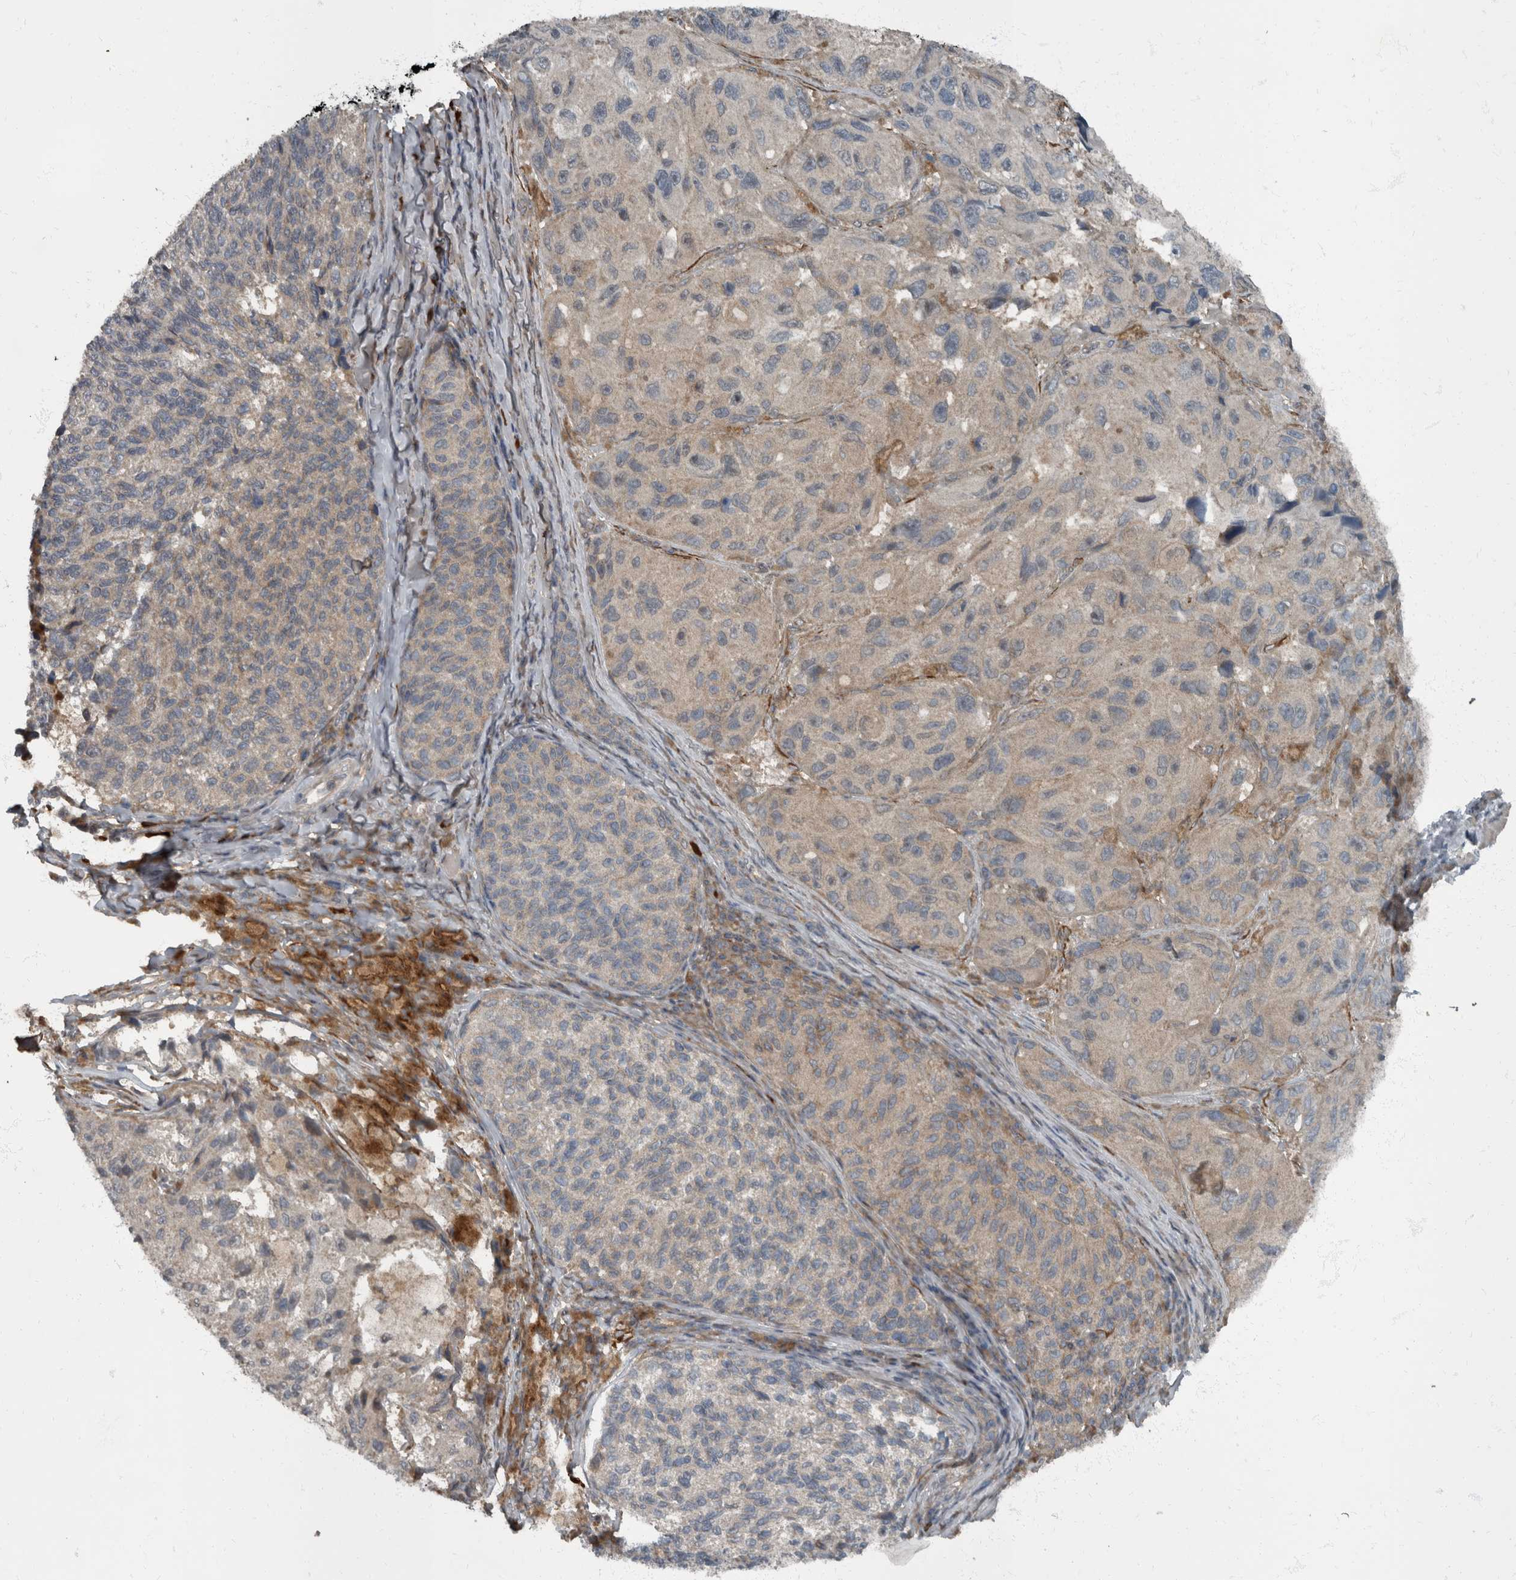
{"staining": {"intensity": "negative", "quantity": "none", "location": "none"}, "tissue": "melanoma", "cell_type": "Tumor cells", "image_type": "cancer", "snomed": [{"axis": "morphology", "description": "Malignant melanoma, NOS"}, {"axis": "topography", "description": "Skin"}], "caption": "Malignant melanoma was stained to show a protein in brown. There is no significant positivity in tumor cells.", "gene": "RABGGTB", "patient": {"sex": "female", "age": 73}}